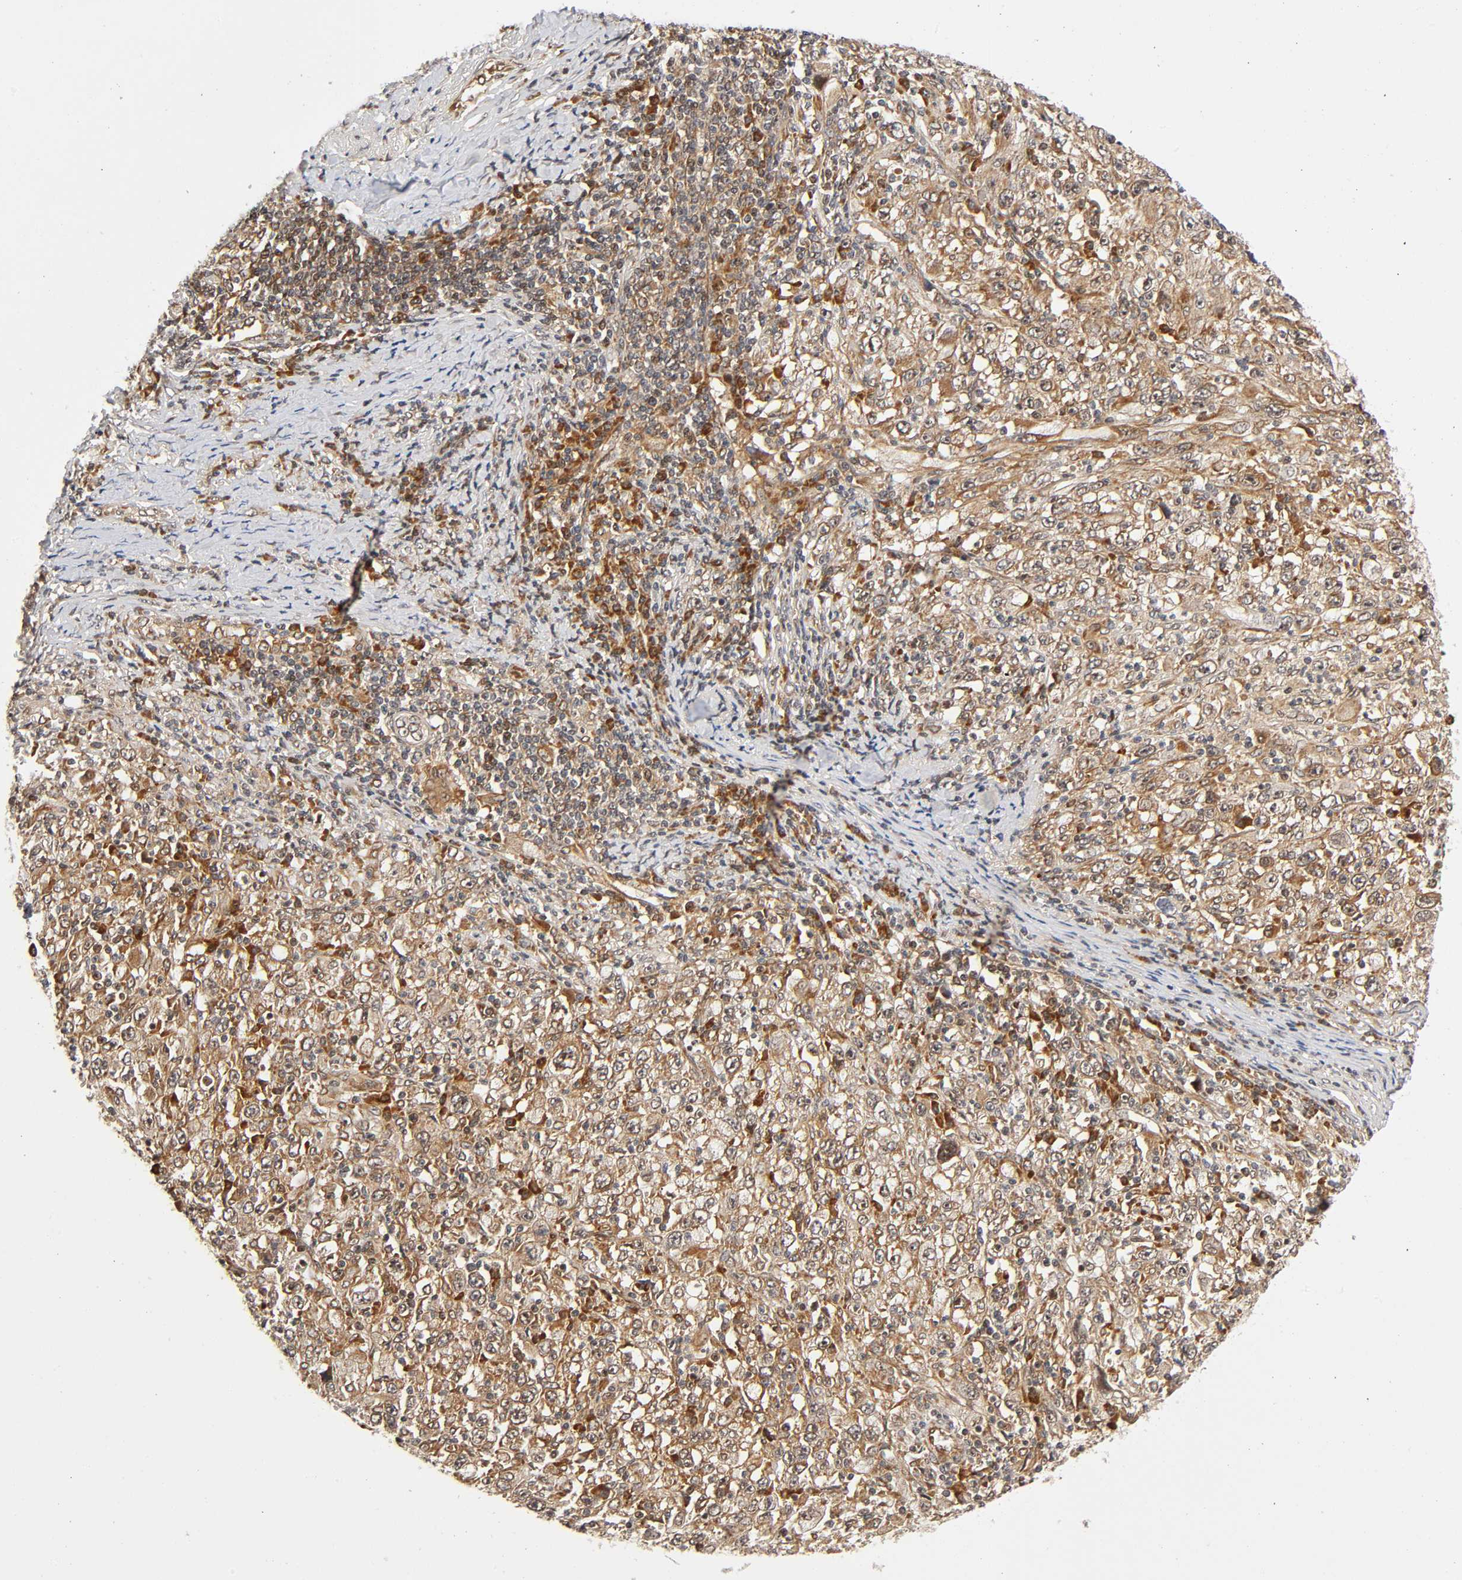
{"staining": {"intensity": "moderate", "quantity": "25%-75%", "location": "cytoplasmic/membranous"}, "tissue": "melanoma", "cell_type": "Tumor cells", "image_type": "cancer", "snomed": [{"axis": "morphology", "description": "Malignant melanoma, Metastatic site"}, {"axis": "topography", "description": "Skin"}], "caption": "Protein expression analysis of malignant melanoma (metastatic site) displays moderate cytoplasmic/membranous positivity in about 25%-75% of tumor cells. The staining was performed using DAB to visualize the protein expression in brown, while the nuclei were stained in blue with hematoxylin (Magnification: 20x).", "gene": "IQCJ-SCHIP1", "patient": {"sex": "female", "age": 56}}